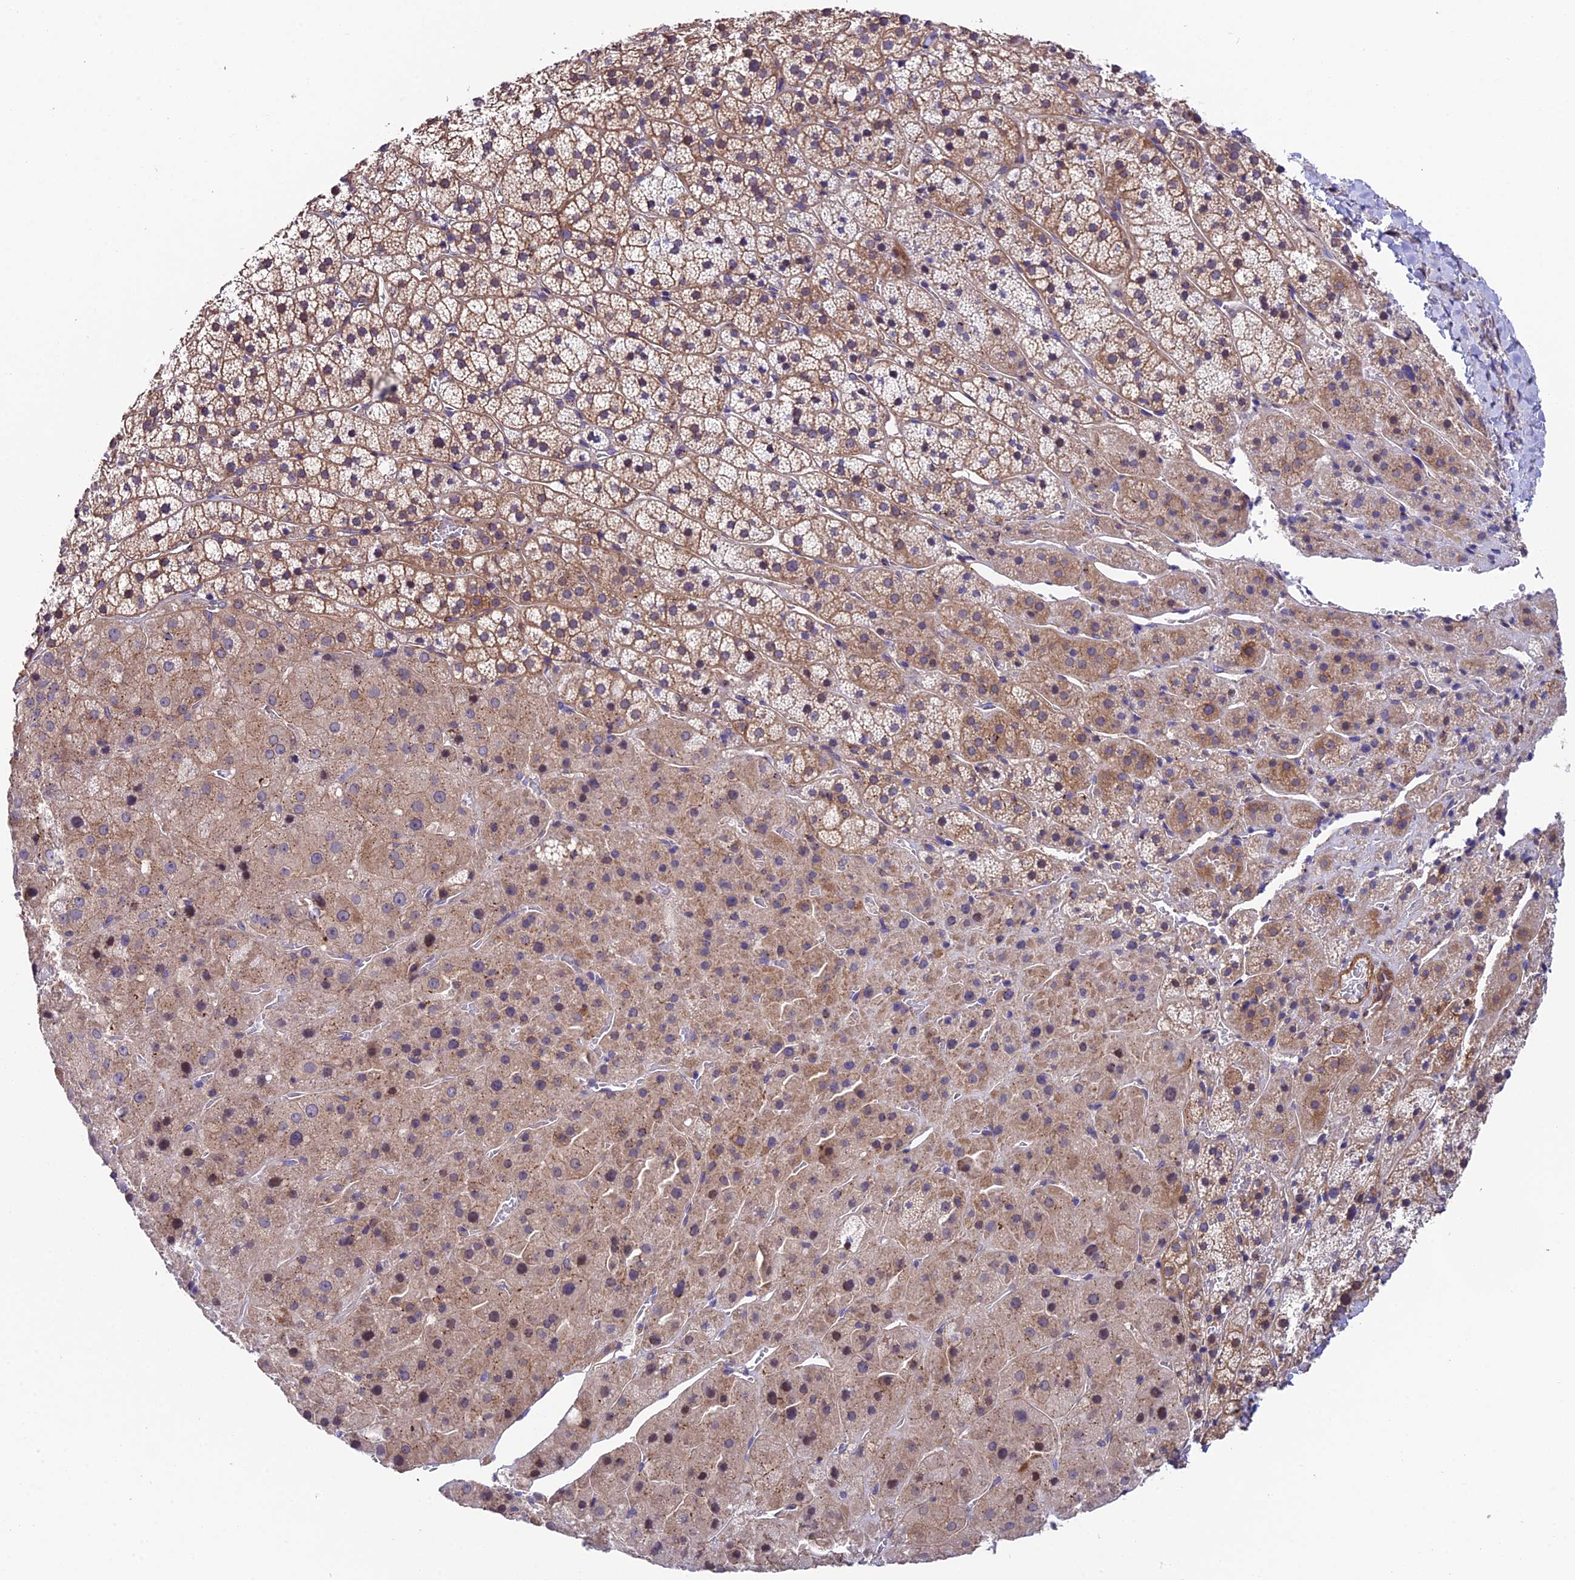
{"staining": {"intensity": "moderate", "quantity": "25%-75%", "location": "cytoplasmic/membranous"}, "tissue": "adrenal gland", "cell_type": "Glandular cells", "image_type": "normal", "snomed": [{"axis": "morphology", "description": "Normal tissue, NOS"}, {"axis": "topography", "description": "Adrenal gland"}], "caption": "A high-resolution micrograph shows IHC staining of benign adrenal gland, which exhibits moderate cytoplasmic/membranous positivity in about 25%-75% of glandular cells. (IHC, brightfield microscopy, high magnification).", "gene": "QRFP", "patient": {"sex": "female", "age": 44}}